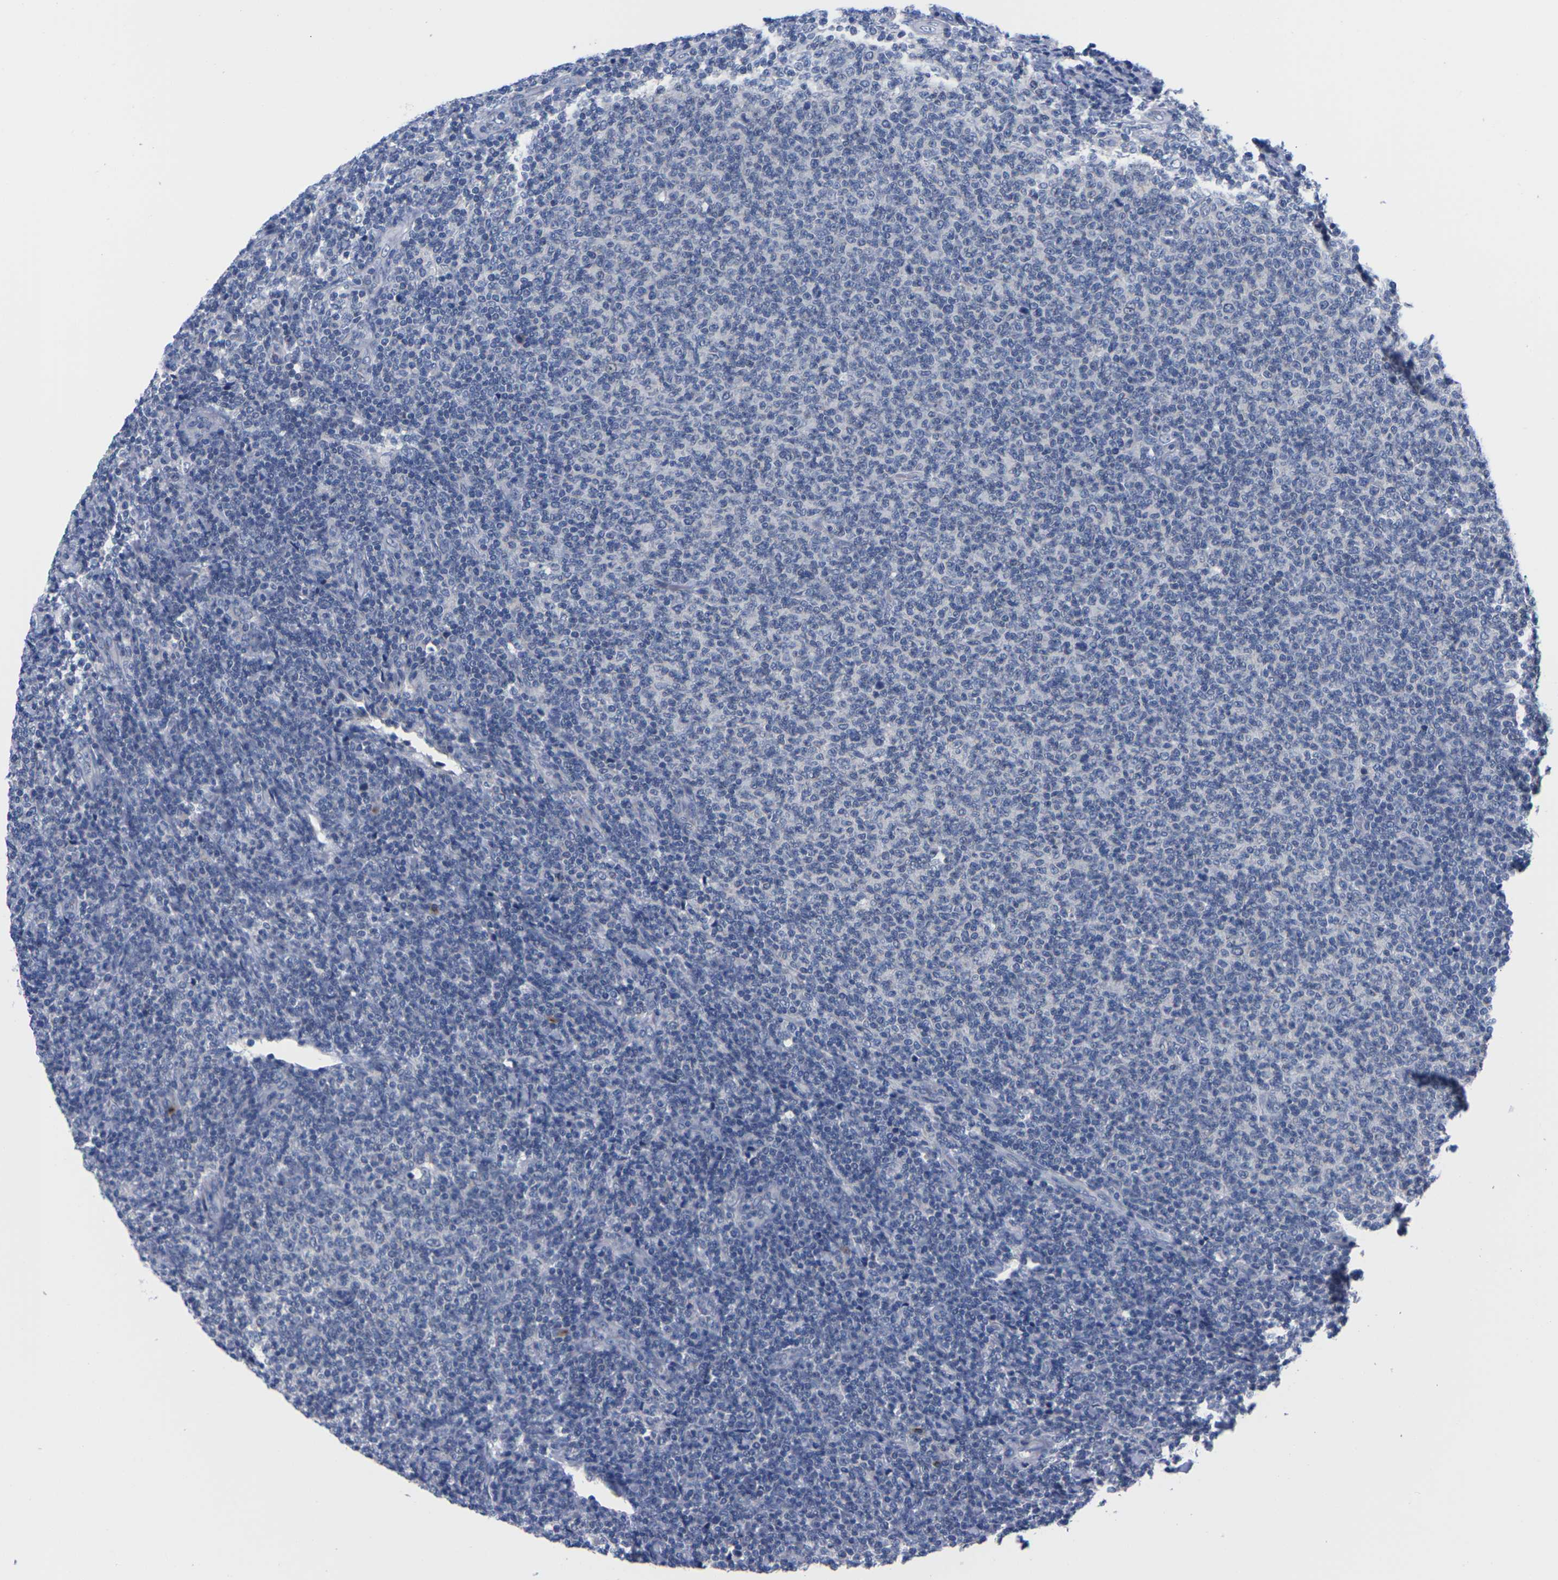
{"staining": {"intensity": "negative", "quantity": "none", "location": "none"}, "tissue": "lymphoma", "cell_type": "Tumor cells", "image_type": "cancer", "snomed": [{"axis": "morphology", "description": "Malignant lymphoma, non-Hodgkin's type, Low grade"}, {"axis": "topography", "description": "Lymph node"}], "caption": "An immunohistochemistry (IHC) histopathology image of low-grade malignant lymphoma, non-Hodgkin's type is shown. There is no staining in tumor cells of low-grade malignant lymphoma, non-Hodgkin's type.", "gene": "FAM210A", "patient": {"sex": "male", "age": 66}}